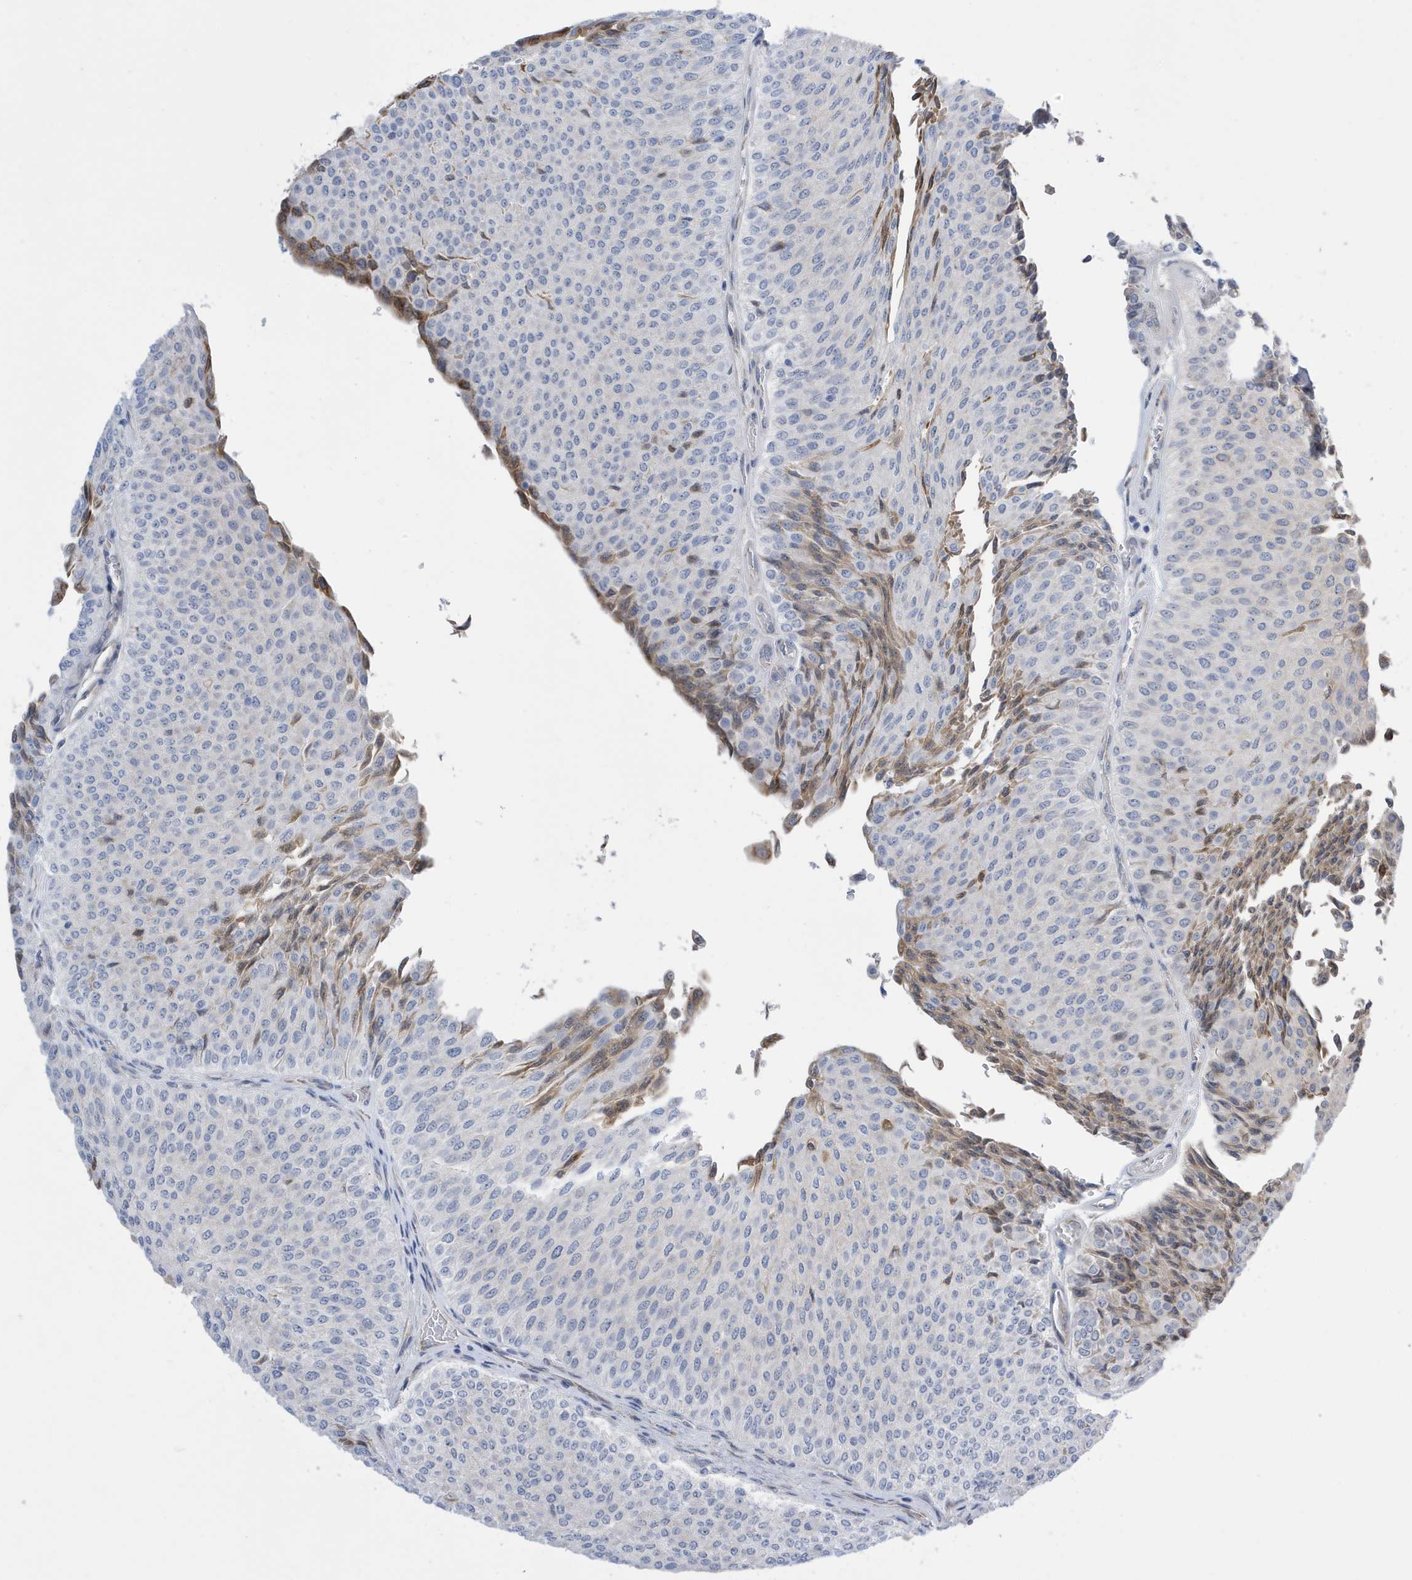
{"staining": {"intensity": "weak", "quantity": "<25%", "location": "cytoplasmic/membranous"}, "tissue": "urothelial cancer", "cell_type": "Tumor cells", "image_type": "cancer", "snomed": [{"axis": "morphology", "description": "Urothelial carcinoma, Low grade"}, {"axis": "topography", "description": "Urinary bladder"}], "caption": "Histopathology image shows no protein positivity in tumor cells of urothelial cancer tissue.", "gene": "SEMA3F", "patient": {"sex": "male", "age": 78}}